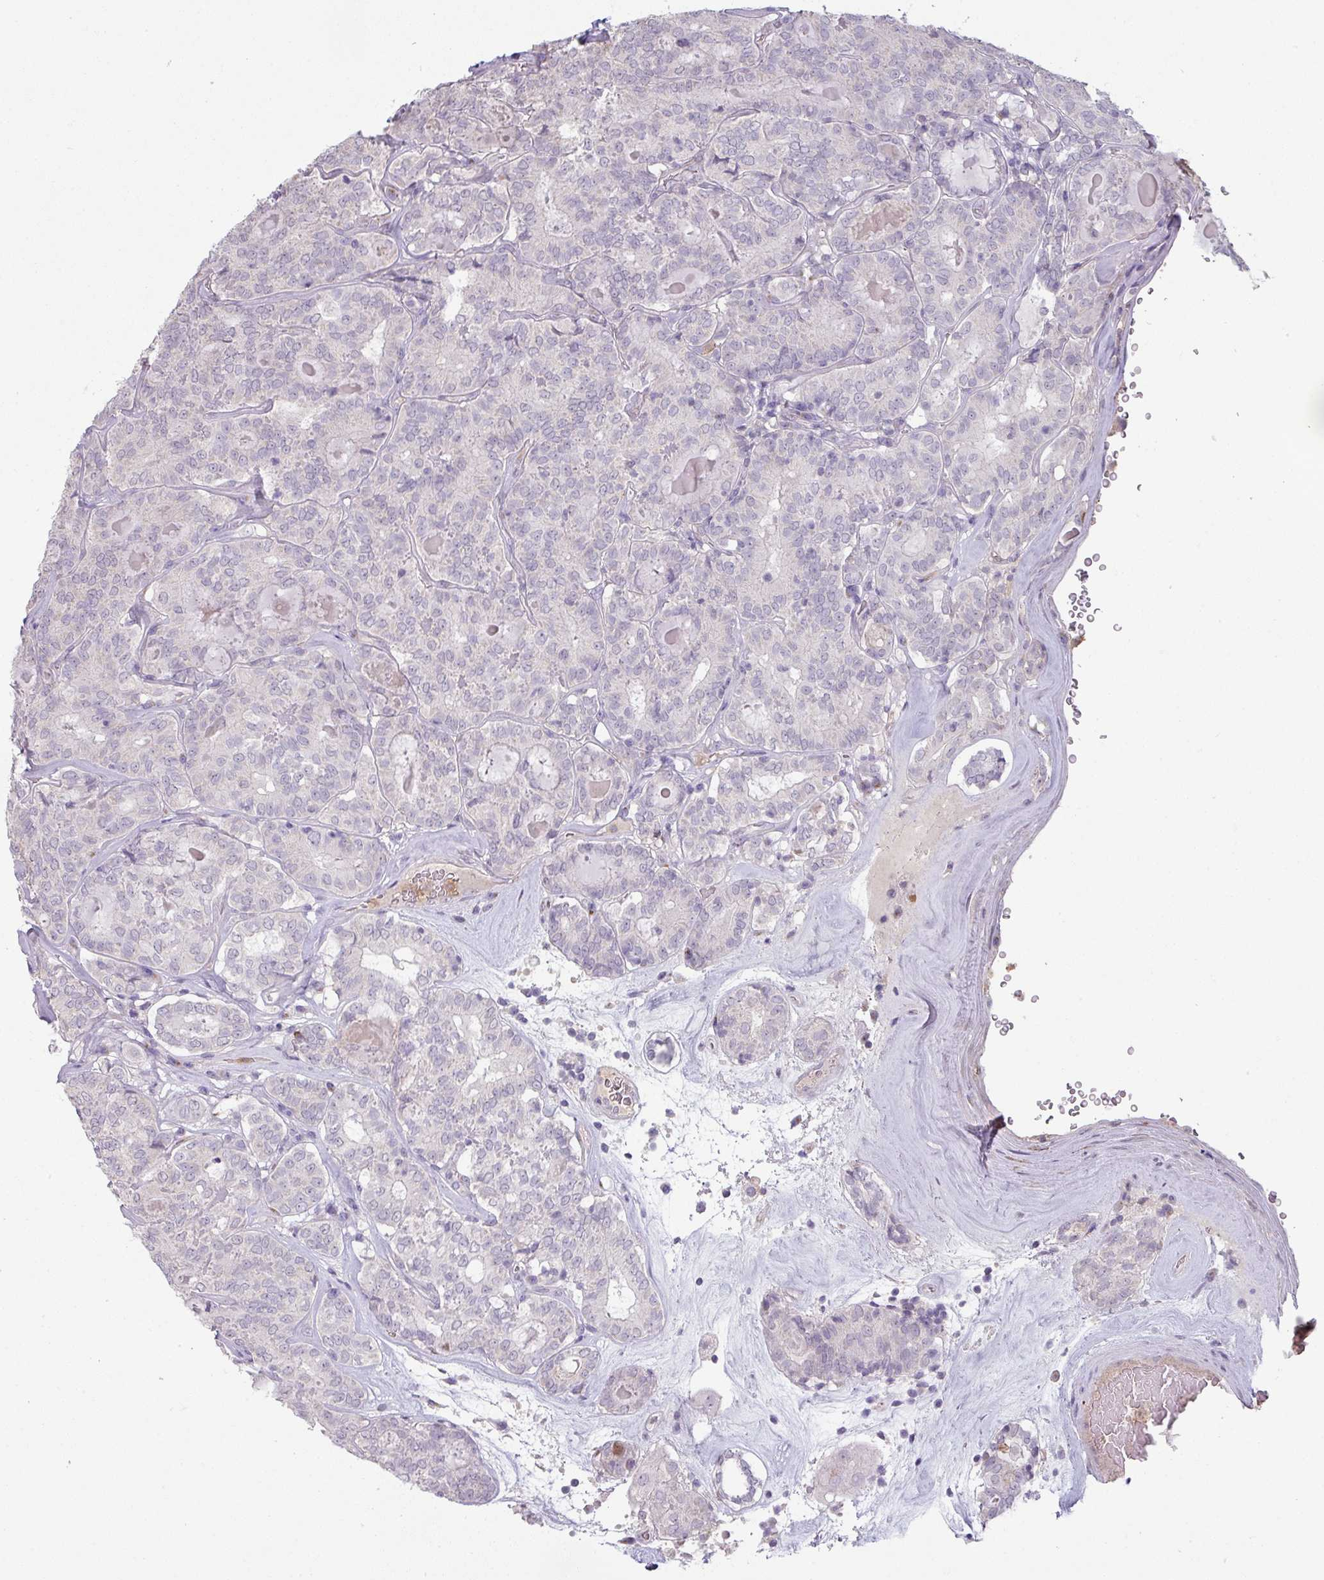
{"staining": {"intensity": "negative", "quantity": "none", "location": "none"}, "tissue": "thyroid cancer", "cell_type": "Tumor cells", "image_type": "cancer", "snomed": [{"axis": "morphology", "description": "Papillary adenocarcinoma, NOS"}, {"axis": "topography", "description": "Thyroid gland"}], "caption": "Tumor cells show no significant protein expression in thyroid papillary adenocarcinoma. (DAB (3,3'-diaminobenzidine) immunohistochemistry (IHC) visualized using brightfield microscopy, high magnification).", "gene": "MAGEC3", "patient": {"sex": "female", "age": 72}}